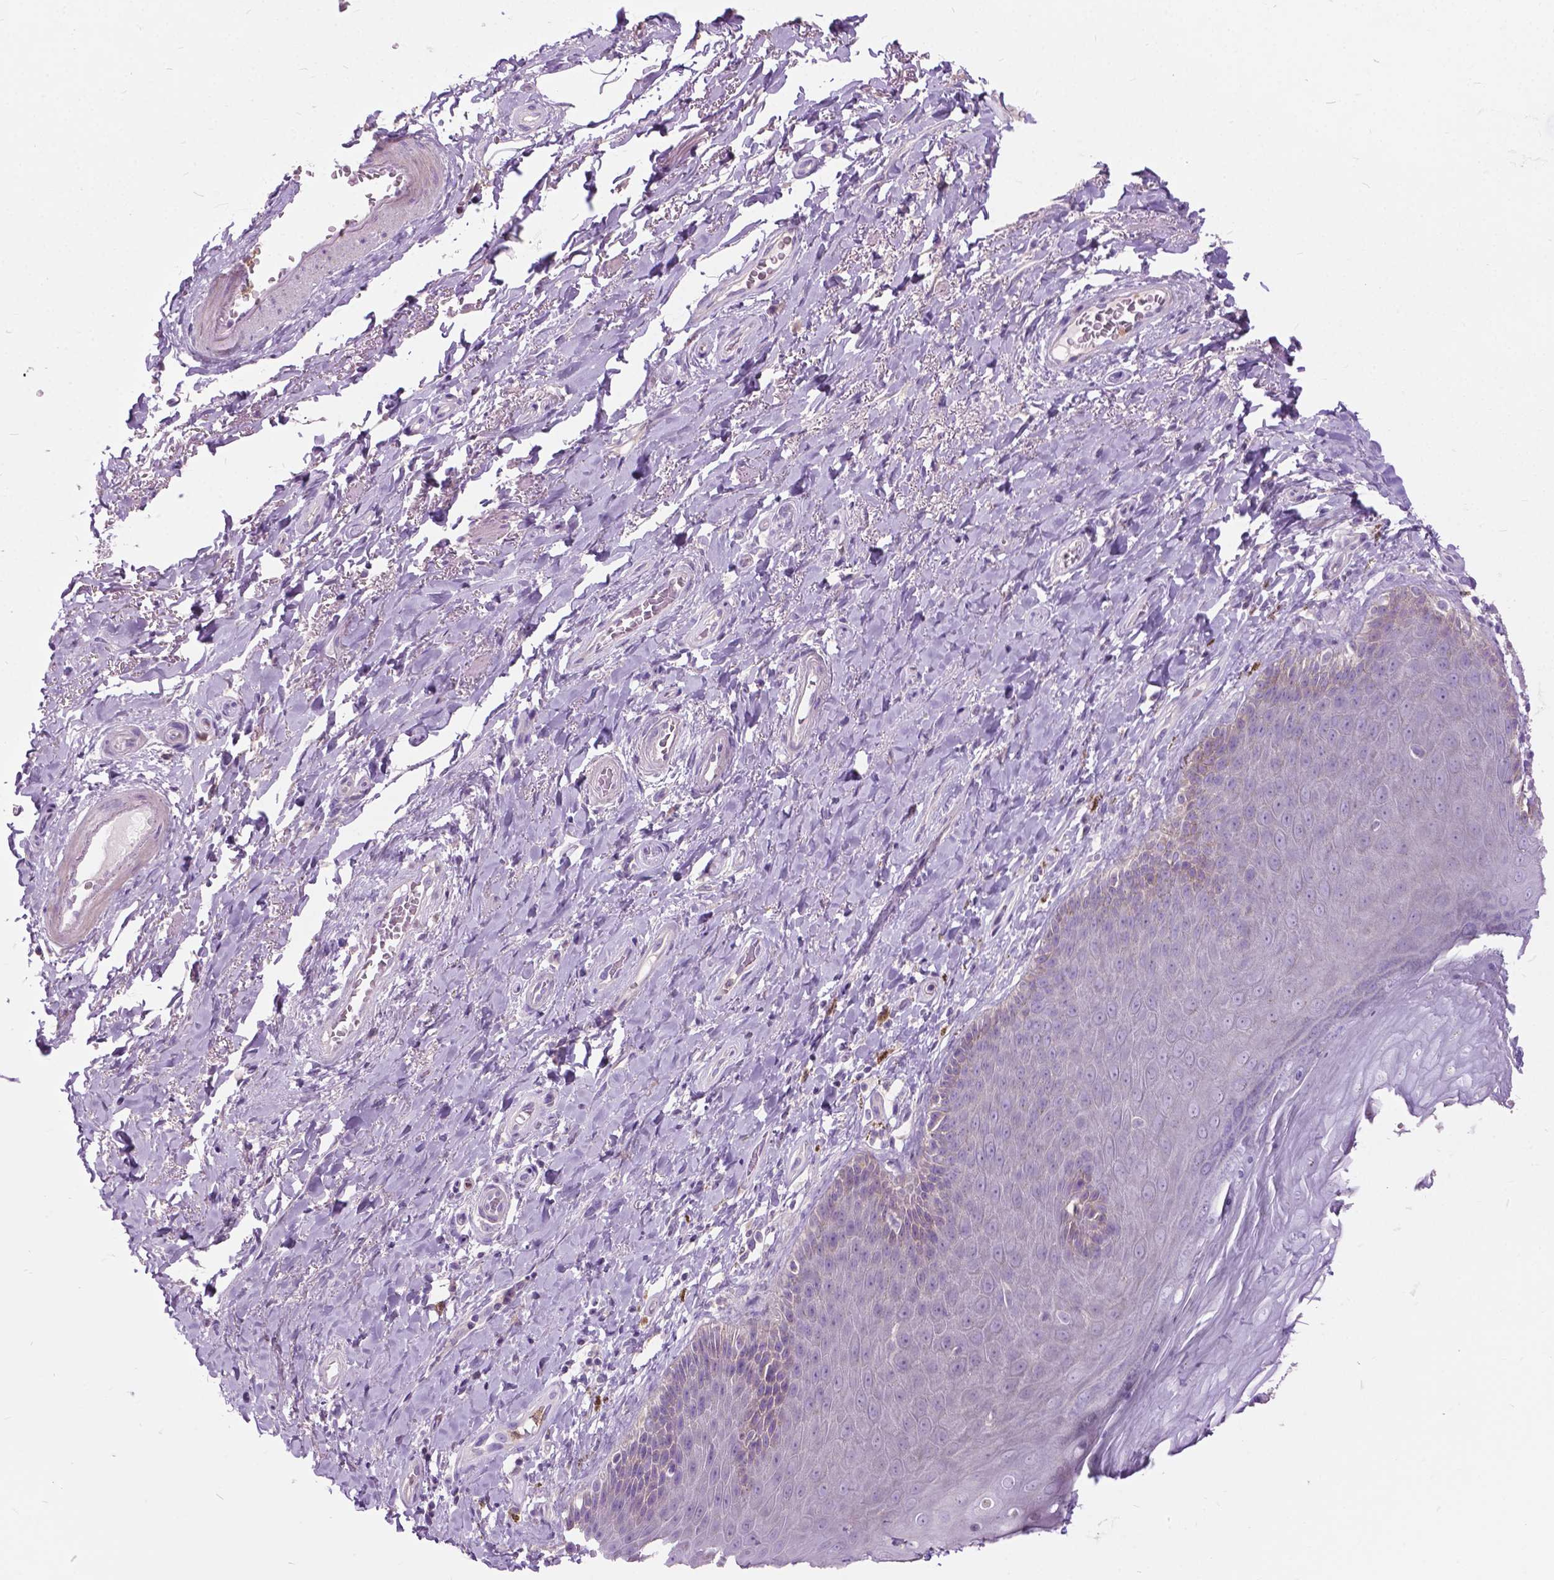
{"staining": {"intensity": "weak", "quantity": "<25%", "location": "cytoplasmic/membranous"}, "tissue": "adipose tissue", "cell_type": "Adipocytes", "image_type": "normal", "snomed": [{"axis": "morphology", "description": "Normal tissue, NOS"}, {"axis": "topography", "description": "Anal"}, {"axis": "topography", "description": "Peripheral nerve tissue"}], "caption": "High magnification brightfield microscopy of normal adipose tissue stained with DAB (3,3'-diaminobenzidine) (brown) and counterstained with hematoxylin (blue): adipocytes show no significant staining.", "gene": "PRR35", "patient": {"sex": "male", "age": 53}}